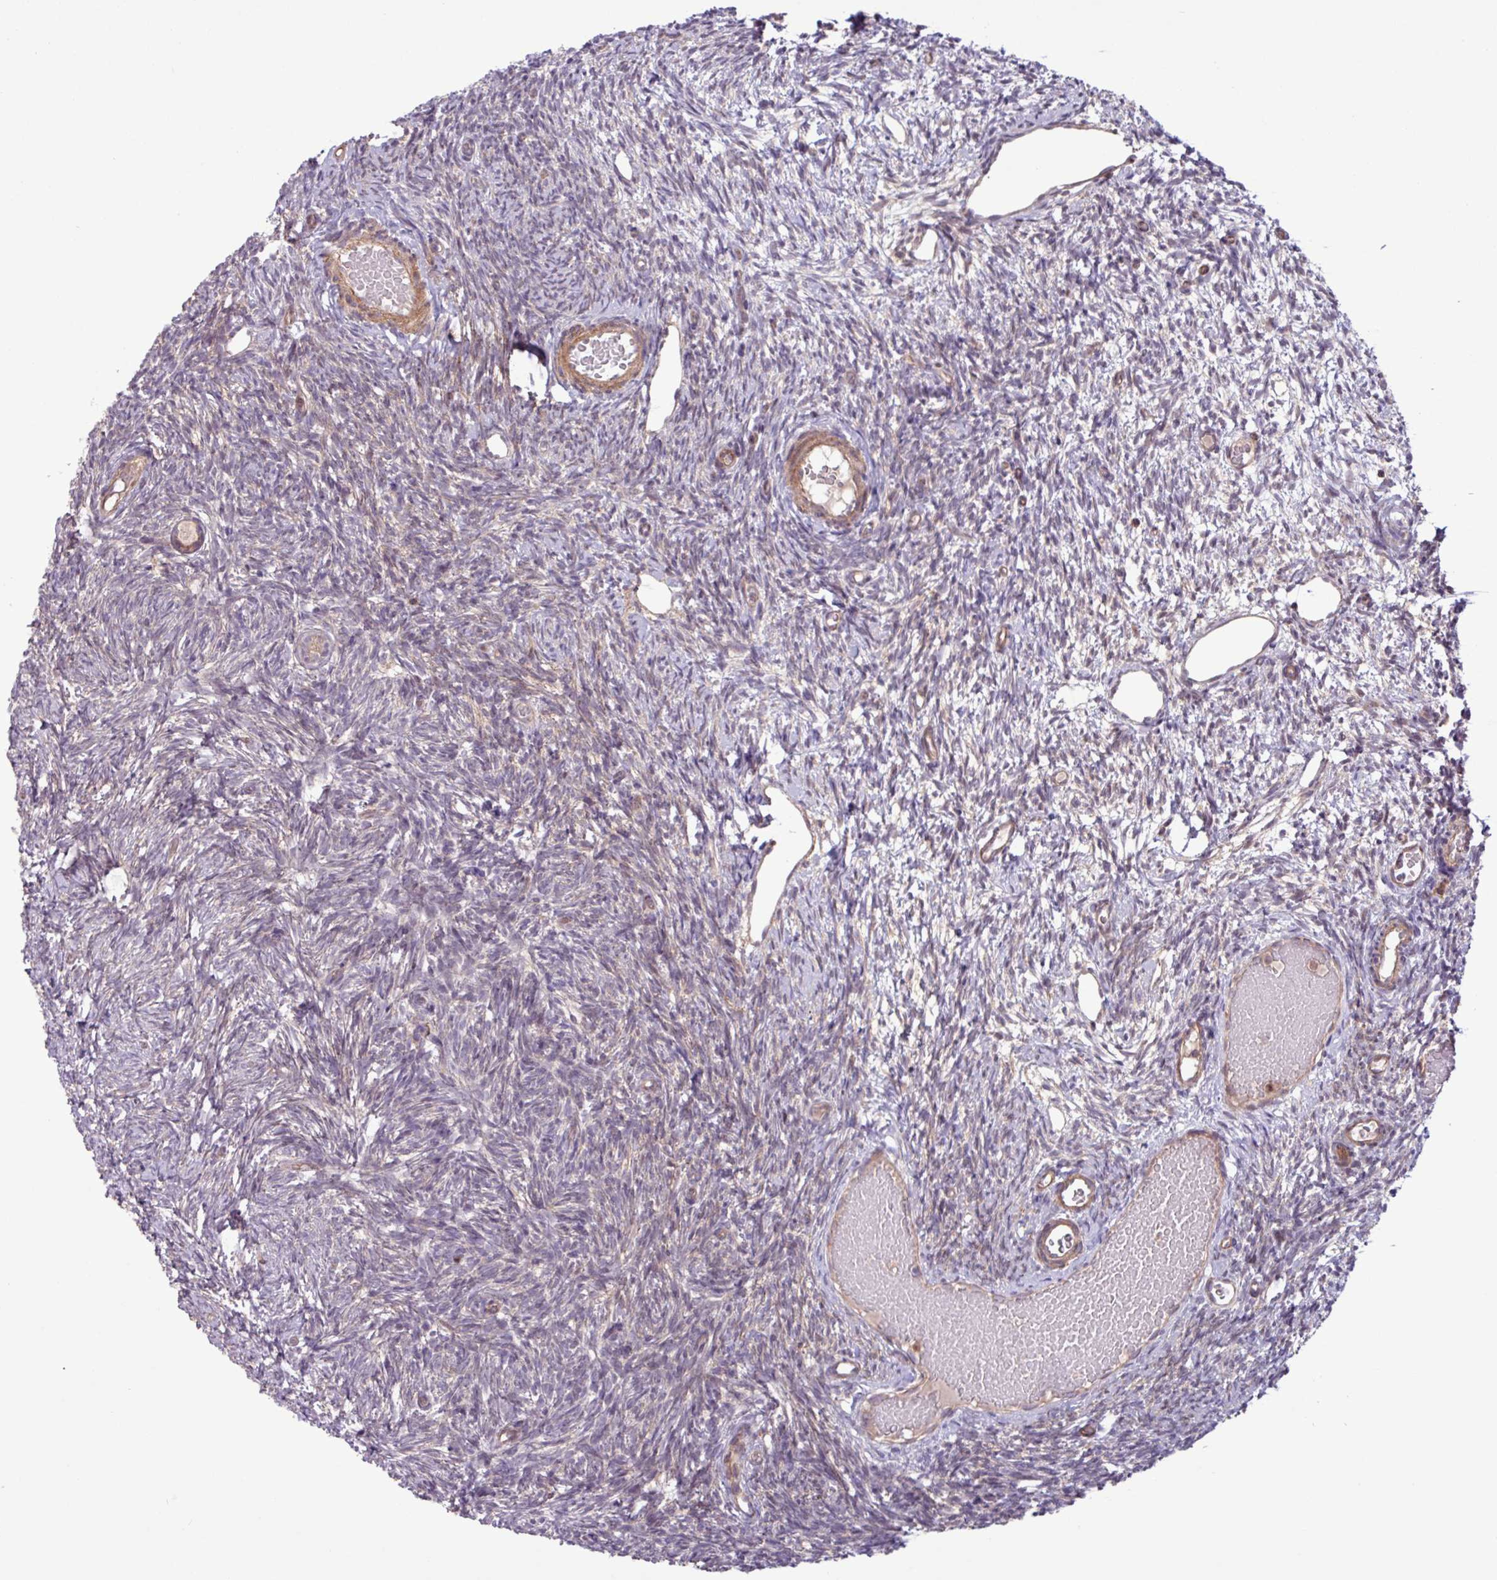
{"staining": {"intensity": "weak", "quantity": "<25%", "location": "cytoplasmic/membranous"}, "tissue": "ovary", "cell_type": "Follicle cells", "image_type": "normal", "snomed": [{"axis": "morphology", "description": "Normal tissue, NOS"}, {"axis": "topography", "description": "Ovary"}], "caption": "Immunohistochemical staining of unremarkable ovary reveals no significant expression in follicle cells. (Brightfield microscopy of DAB IHC at high magnification).", "gene": "CNTRL", "patient": {"sex": "female", "age": 39}}